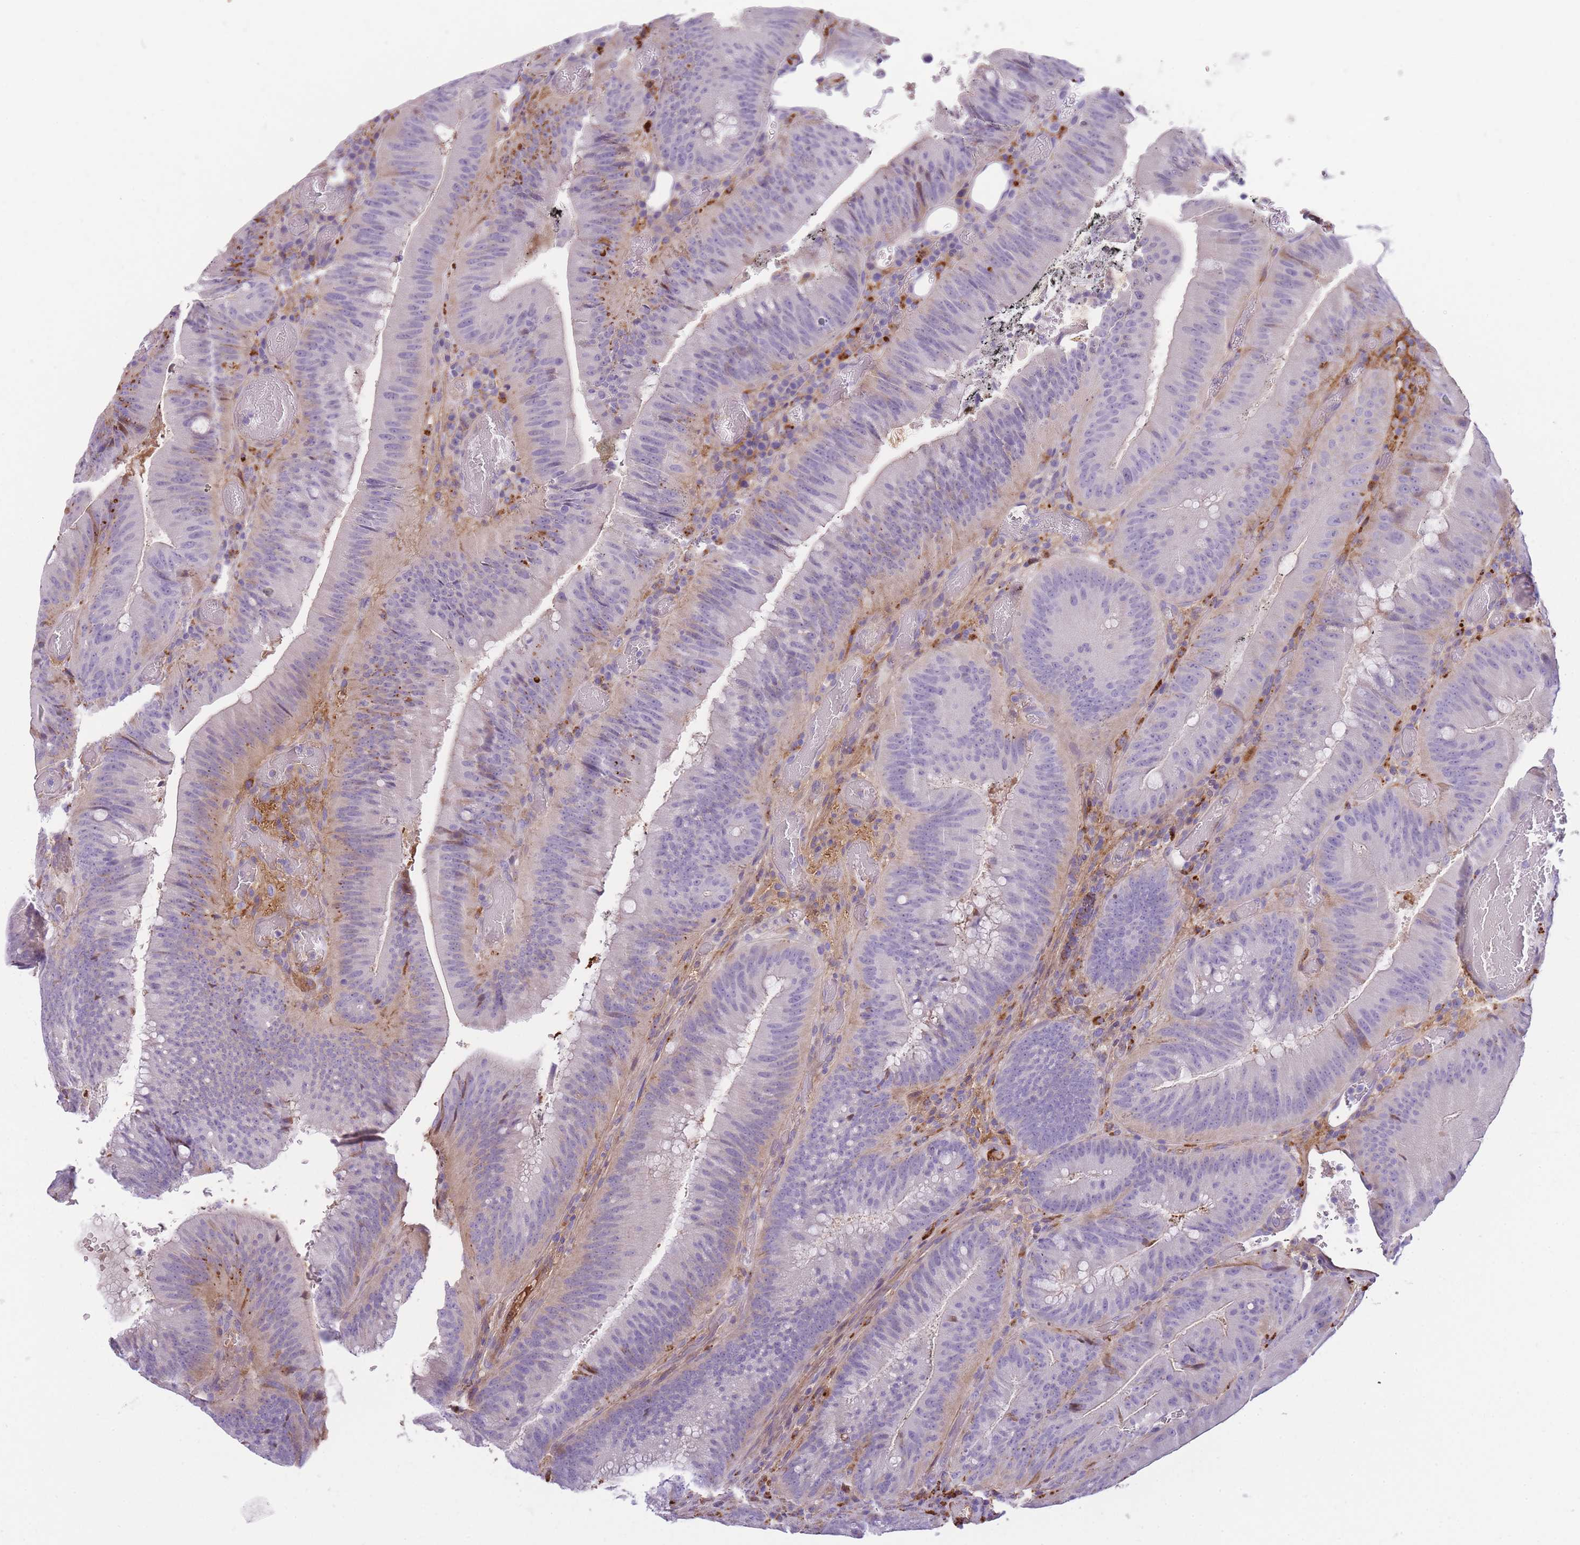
{"staining": {"intensity": "weak", "quantity": "<25%", "location": "cytoplasmic/membranous"}, "tissue": "colorectal cancer", "cell_type": "Tumor cells", "image_type": "cancer", "snomed": [{"axis": "morphology", "description": "Adenocarcinoma, NOS"}, {"axis": "topography", "description": "Colon"}], "caption": "This is a photomicrograph of immunohistochemistry (IHC) staining of colorectal cancer, which shows no positivity in tumor cells.", "gene": "GNAT1", "patient": {"sex": "female", "age": 43}}